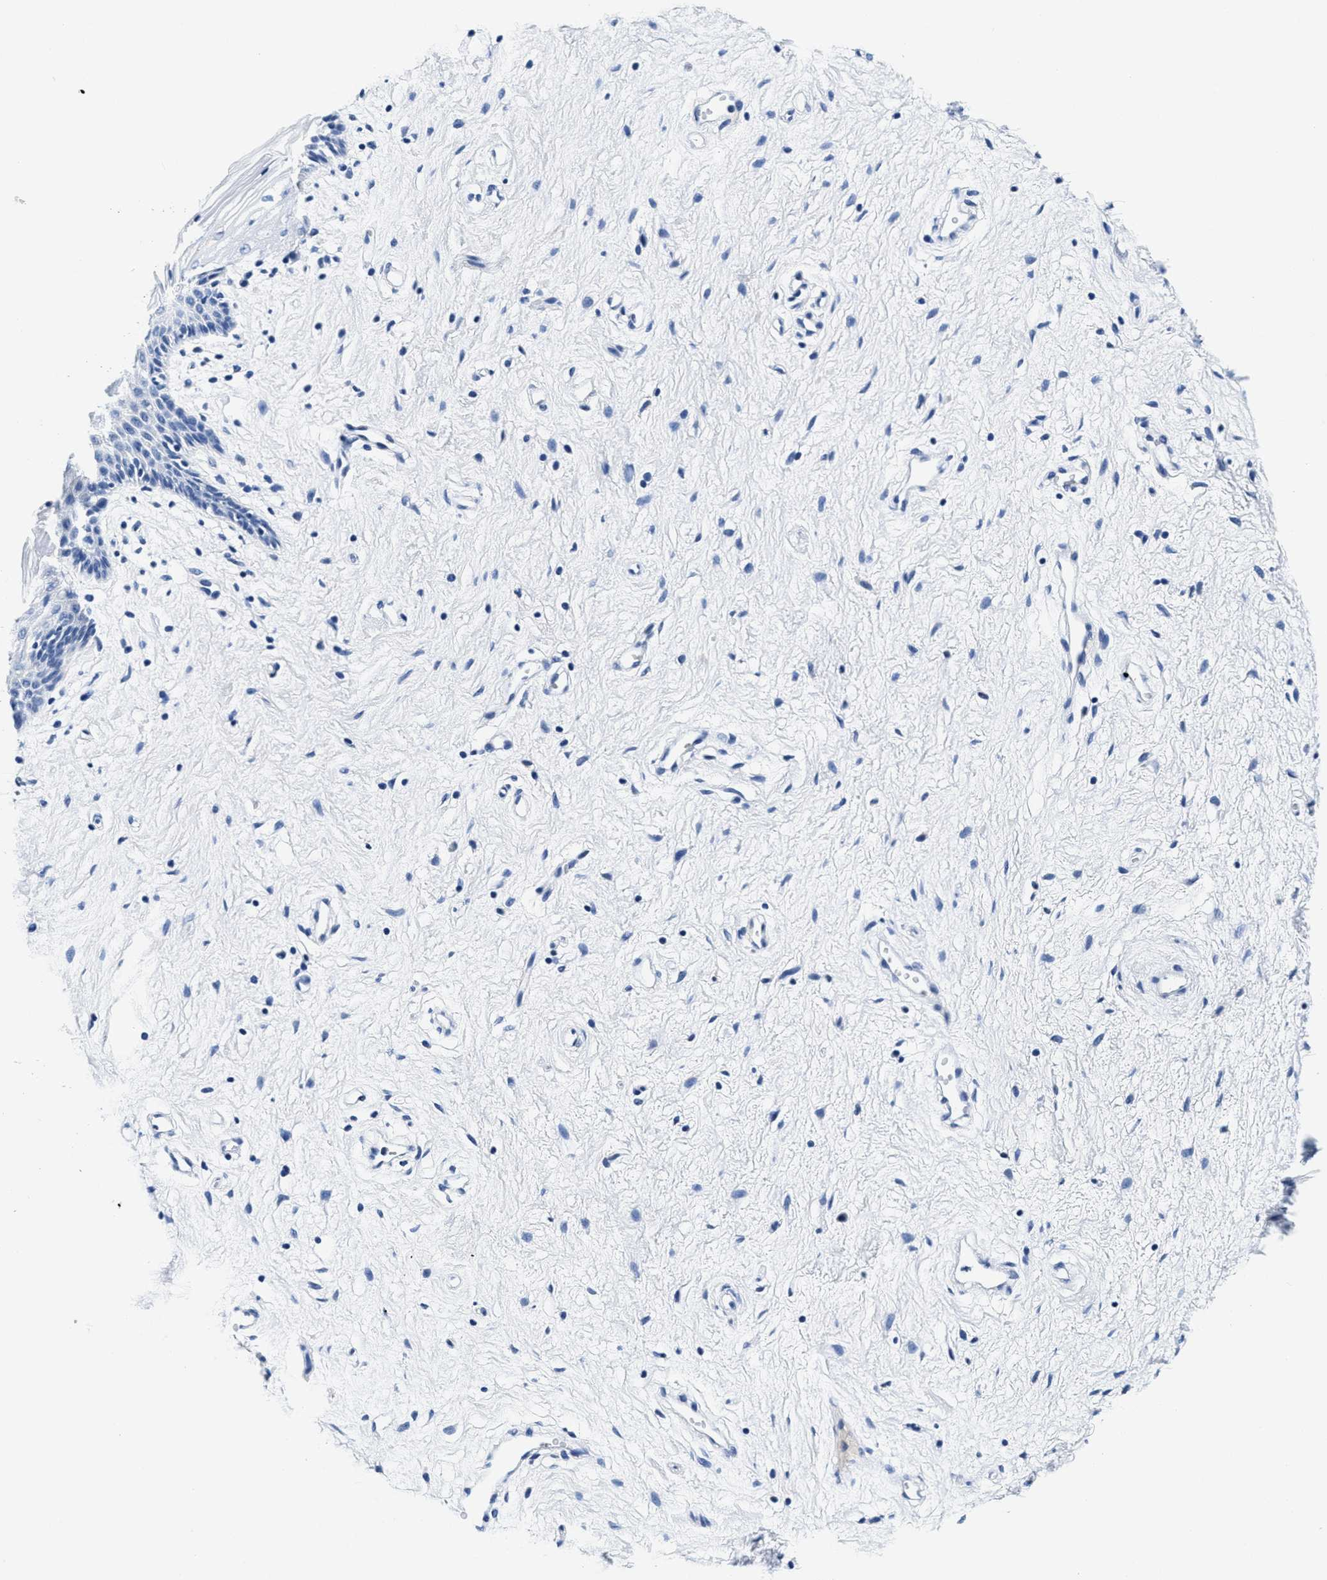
{"staining": {"intensity": "negative", "quantity": "none", "location": "none"}, "tissue": "vagina", "cell_type": "Squamous epithelial cells", "image_type": "normal", "snomed": [{"axis": "morphology", "description": "Normal tissue, NOS"}, {"axis": "topography", "description": "Vagina"}], "caption": "Immunohistochemistry image of normal vagina: human vagina stained with DAB (3,3'-diaminobenzidine) shows no significant protein expression in squamous epithelial cells.", "gene": "HS3ST2", "patient": {"sex": "female", "age": 44}}